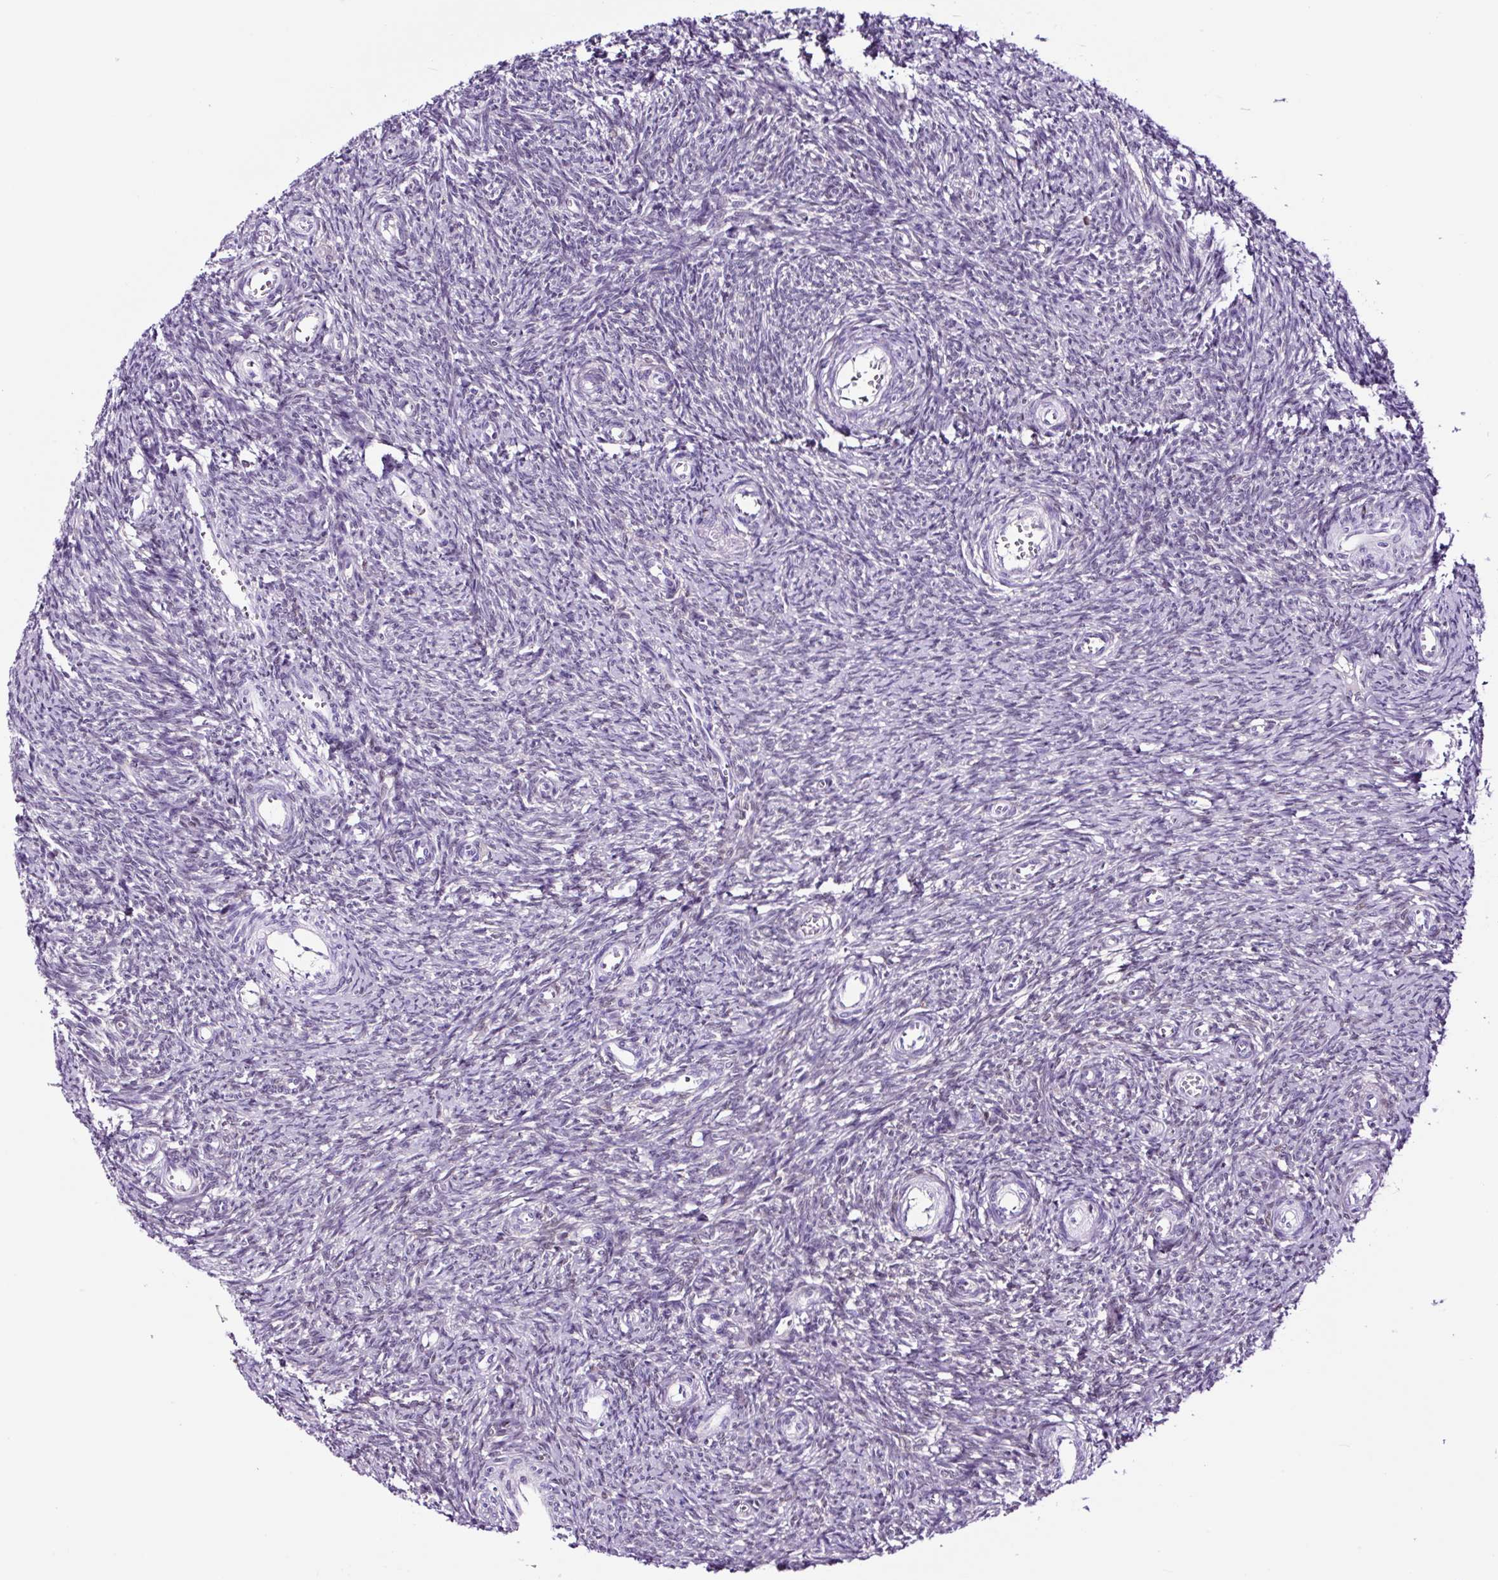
{"staining": {"intensity": "negative", "quantity": "none", "location": "none"}, "tissue": "ovary", "cell_type": "Follicle cells", "image_type": "normal", "snomed": [{"axis": "morphology", "description": "Normal tissue, NOS"}, {"axis": "topography", "description": "Ovary"}], "caption": "A micrograph of human ovary is negative for staining in follicle cells.", "gene": "TAFA3", "patient": {"sex": "female", "age": 44}}